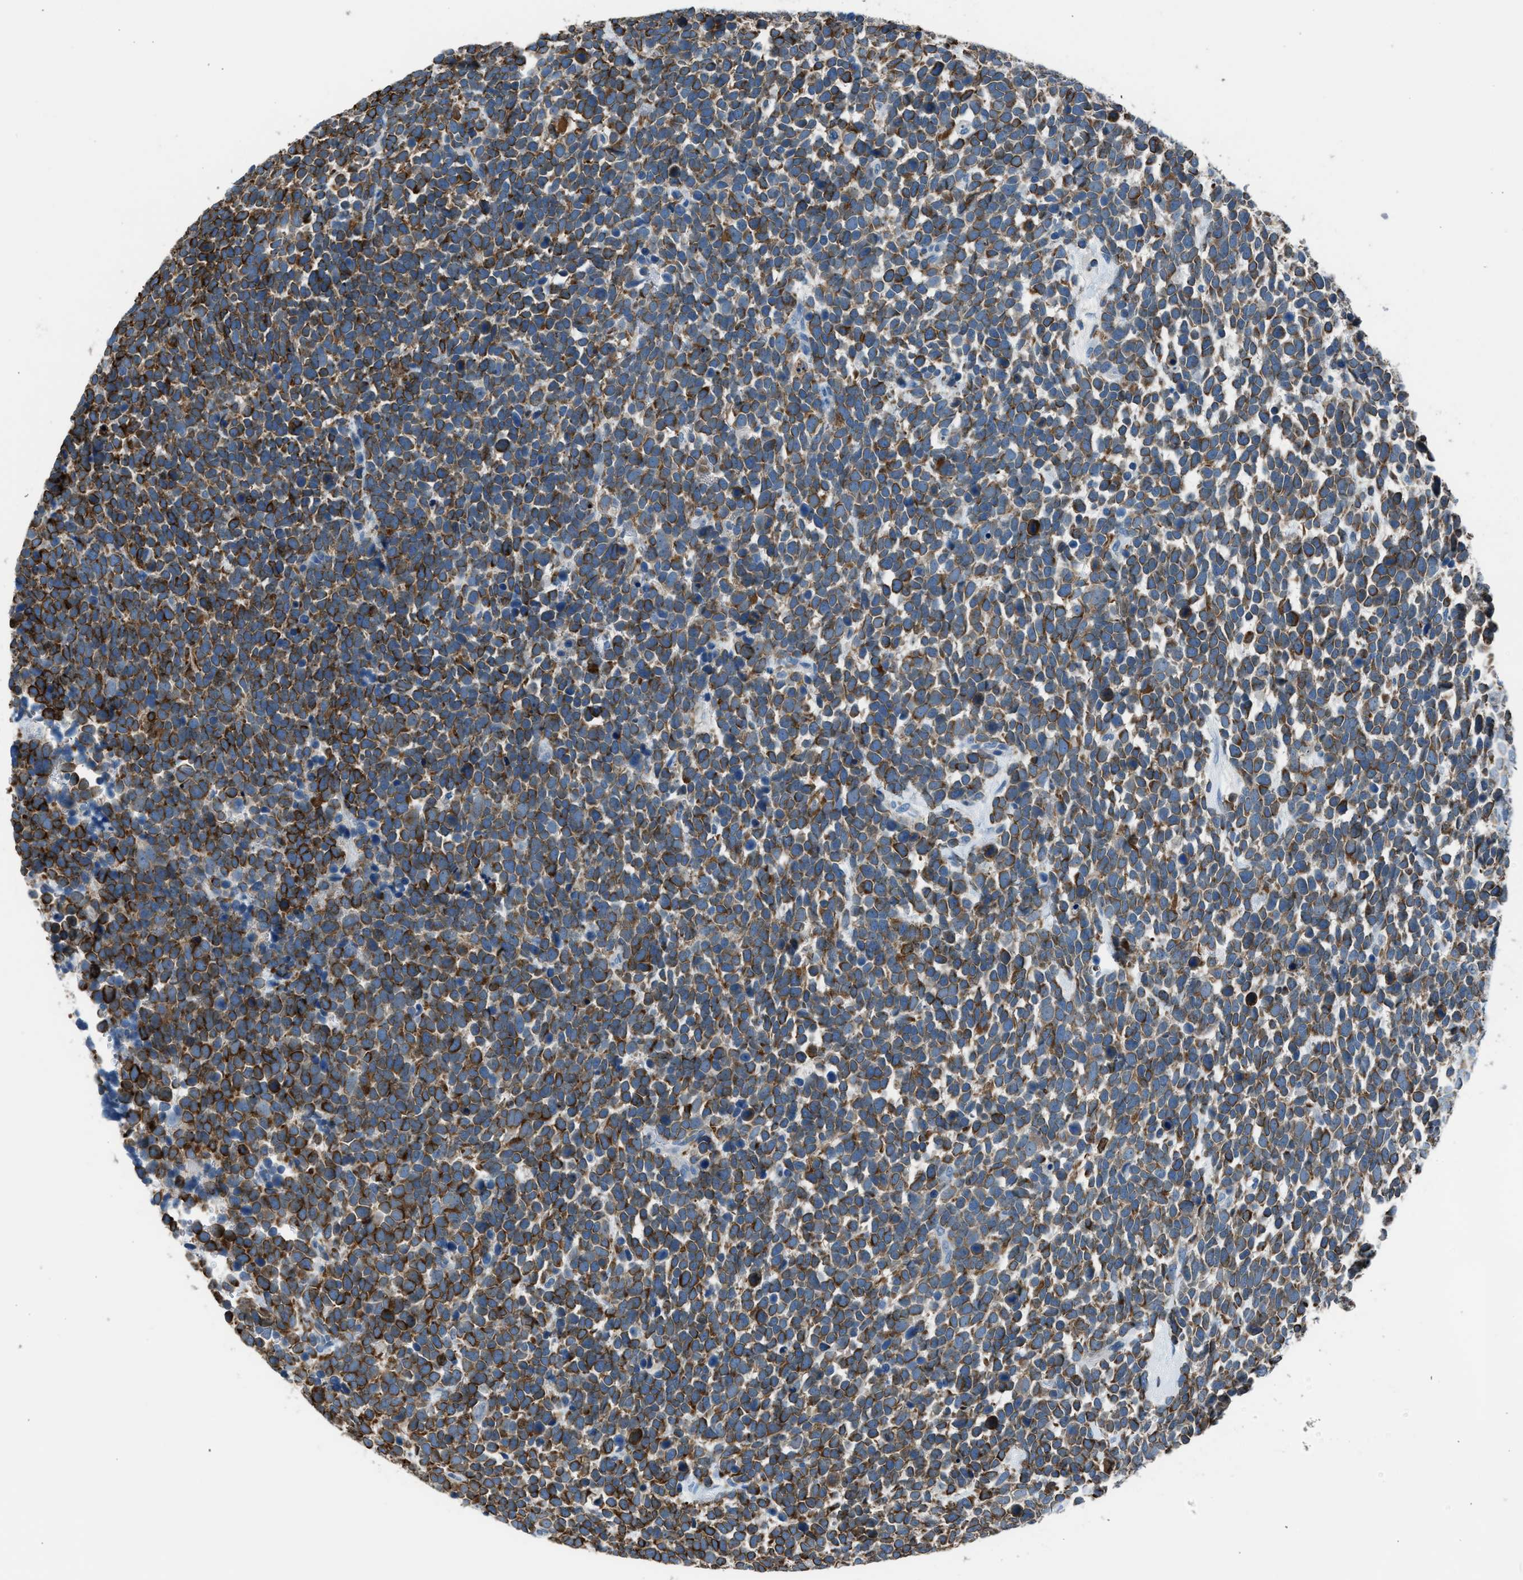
{"staining": {"intensity": "moderate", "quantity": ">75%", "location": "cytoplasmic/membranous"}, "tissue": "urothelial cancer", "cell_type": "Tumor cells", "image_type": "cancer", "snomed": [{"axis": "morphology", "description": "Urothelial carcinoma, High grade"}, {"axis": "topography", "description": "Urinary bladder"}], "caption": "Immunohistochemical staining of human urothelial carcinoma (high-grade) reveals medium levels of moderate cytoplasmic/membranous protein expression in about >75% of tumor cells. (brown staining indicates protein expression, while blue staining denotes nuclei).", "gene": "RNF41", "patient": {"sex": "female", "age": 82}}